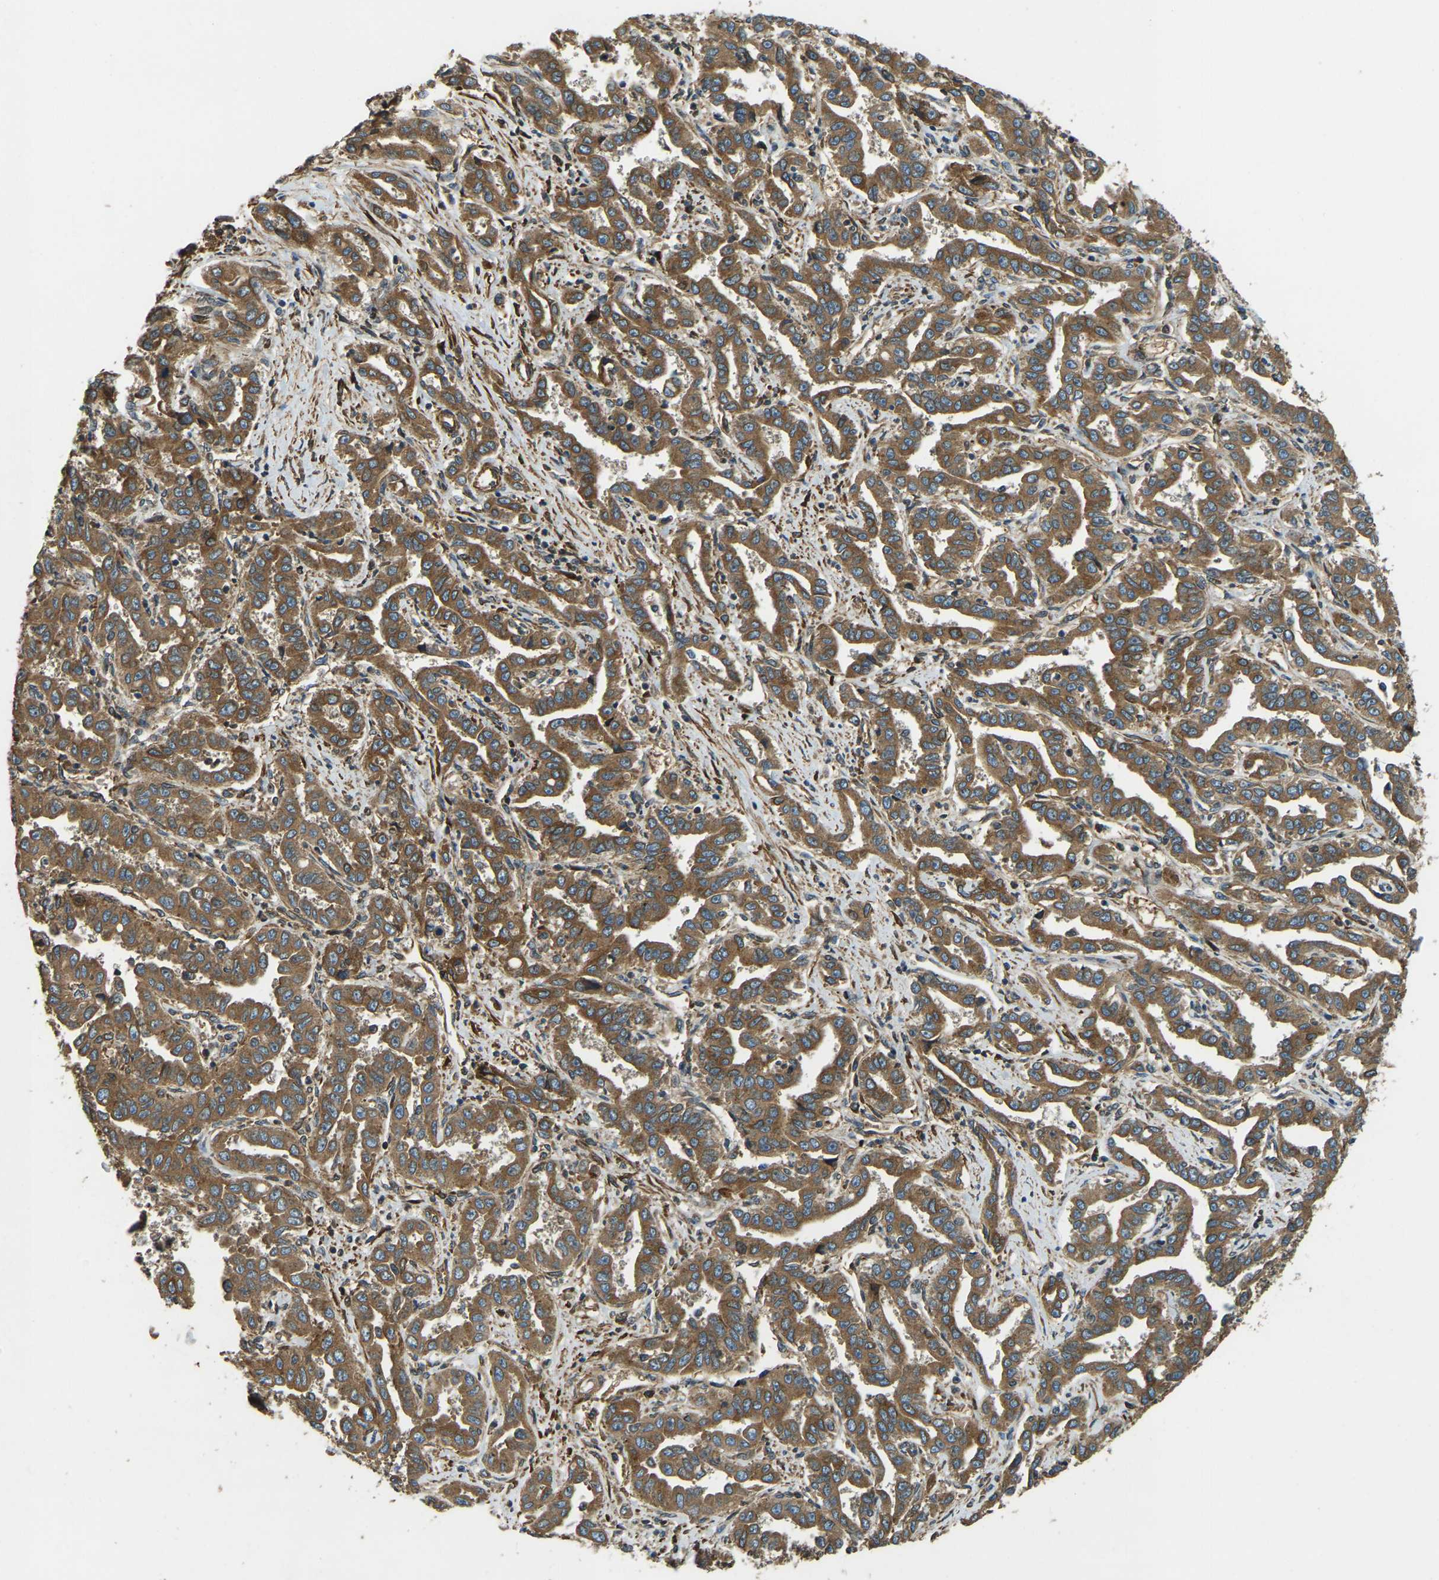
{"staining": {"intensity": "moderate", "quantity": ">75%", "location": "cytoplasmic/membranous"}, "tissue": "liver cancer", "cell_type": "Tumor cells", "image_type": "cancer", "snomed": [{"axis": "morphology", "description": "Cholangiocarcinoma"}, {"axis": "topography", "description": "Liver"}], "caption": "Liver cancer (cholangiocarcinoma) was stained to show a protein in brown. There is medium levels of moderate cytoplasmic/membranous staining in approximately >75% of tumor cells. The staining was performed using DAB (3,3'-diaminobenzidine), with brown indicating positive protein expression. Nuclei are stained blue with hematoxylin.", "gene": "ERGIC1", "patient": {"sex": "male", "age": 59}}